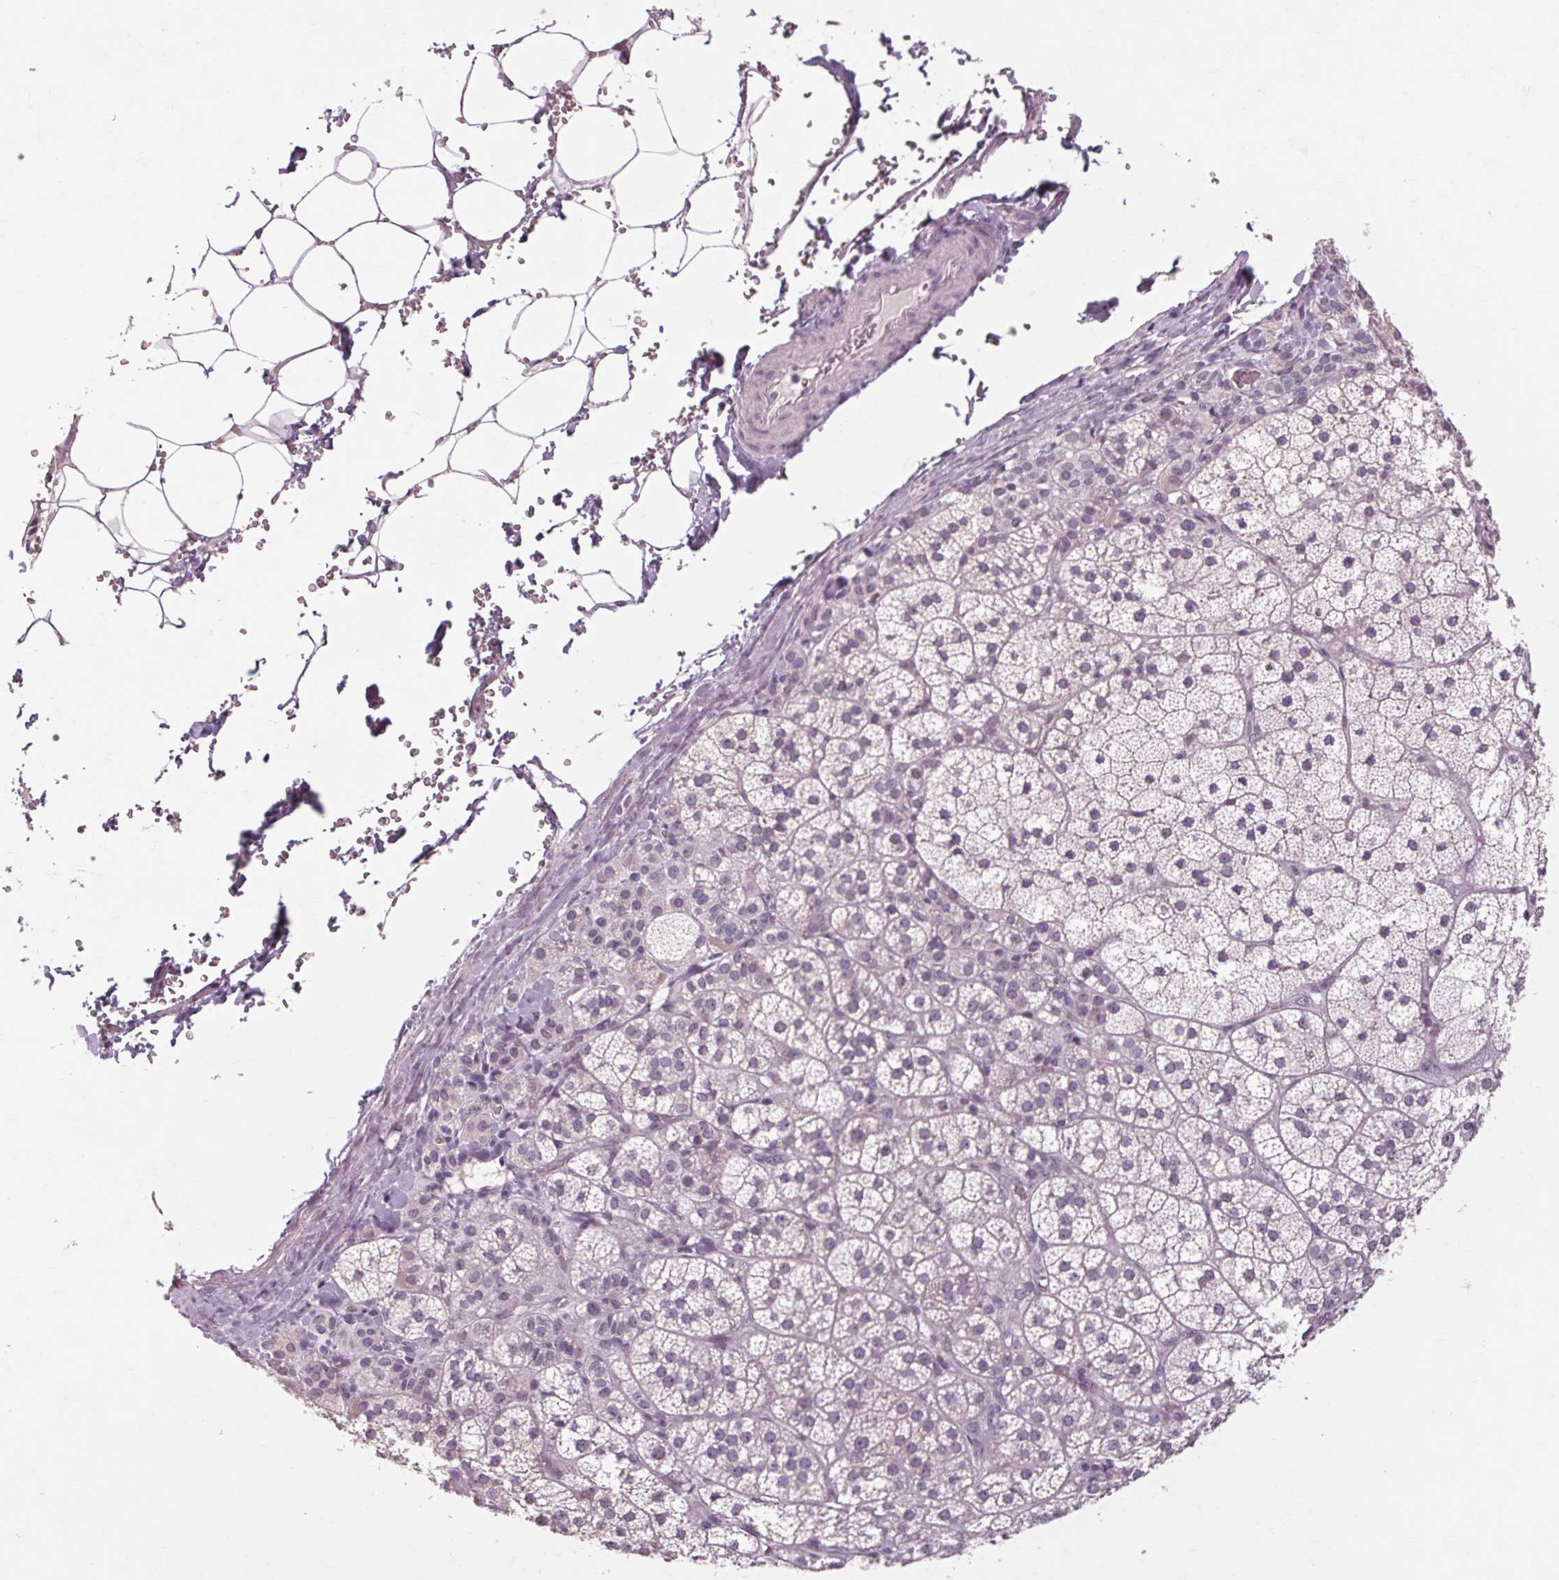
{"staining": {"intensity": "negative", "quantity": "none", "location": "none"}, "tissue": "adrenal gland", "cell_type": "Glandular cells", "image_type": "normal", "snomed": [{"axis": "morphology", "description": "Normal tissue, NOS"}, {"axis": "topography", "description": "Adrenal gland"}], "caption": "This photomicrograph is of unremarkable adrenal gland stained with immunohistochemistry to label a protein in brown with the nuclei are counter-stained blue. There is no expression in glandular cells. Nuclei are stained in blue.", "gene": "POMC", "patient": {"sex": "female", "age": 60}}